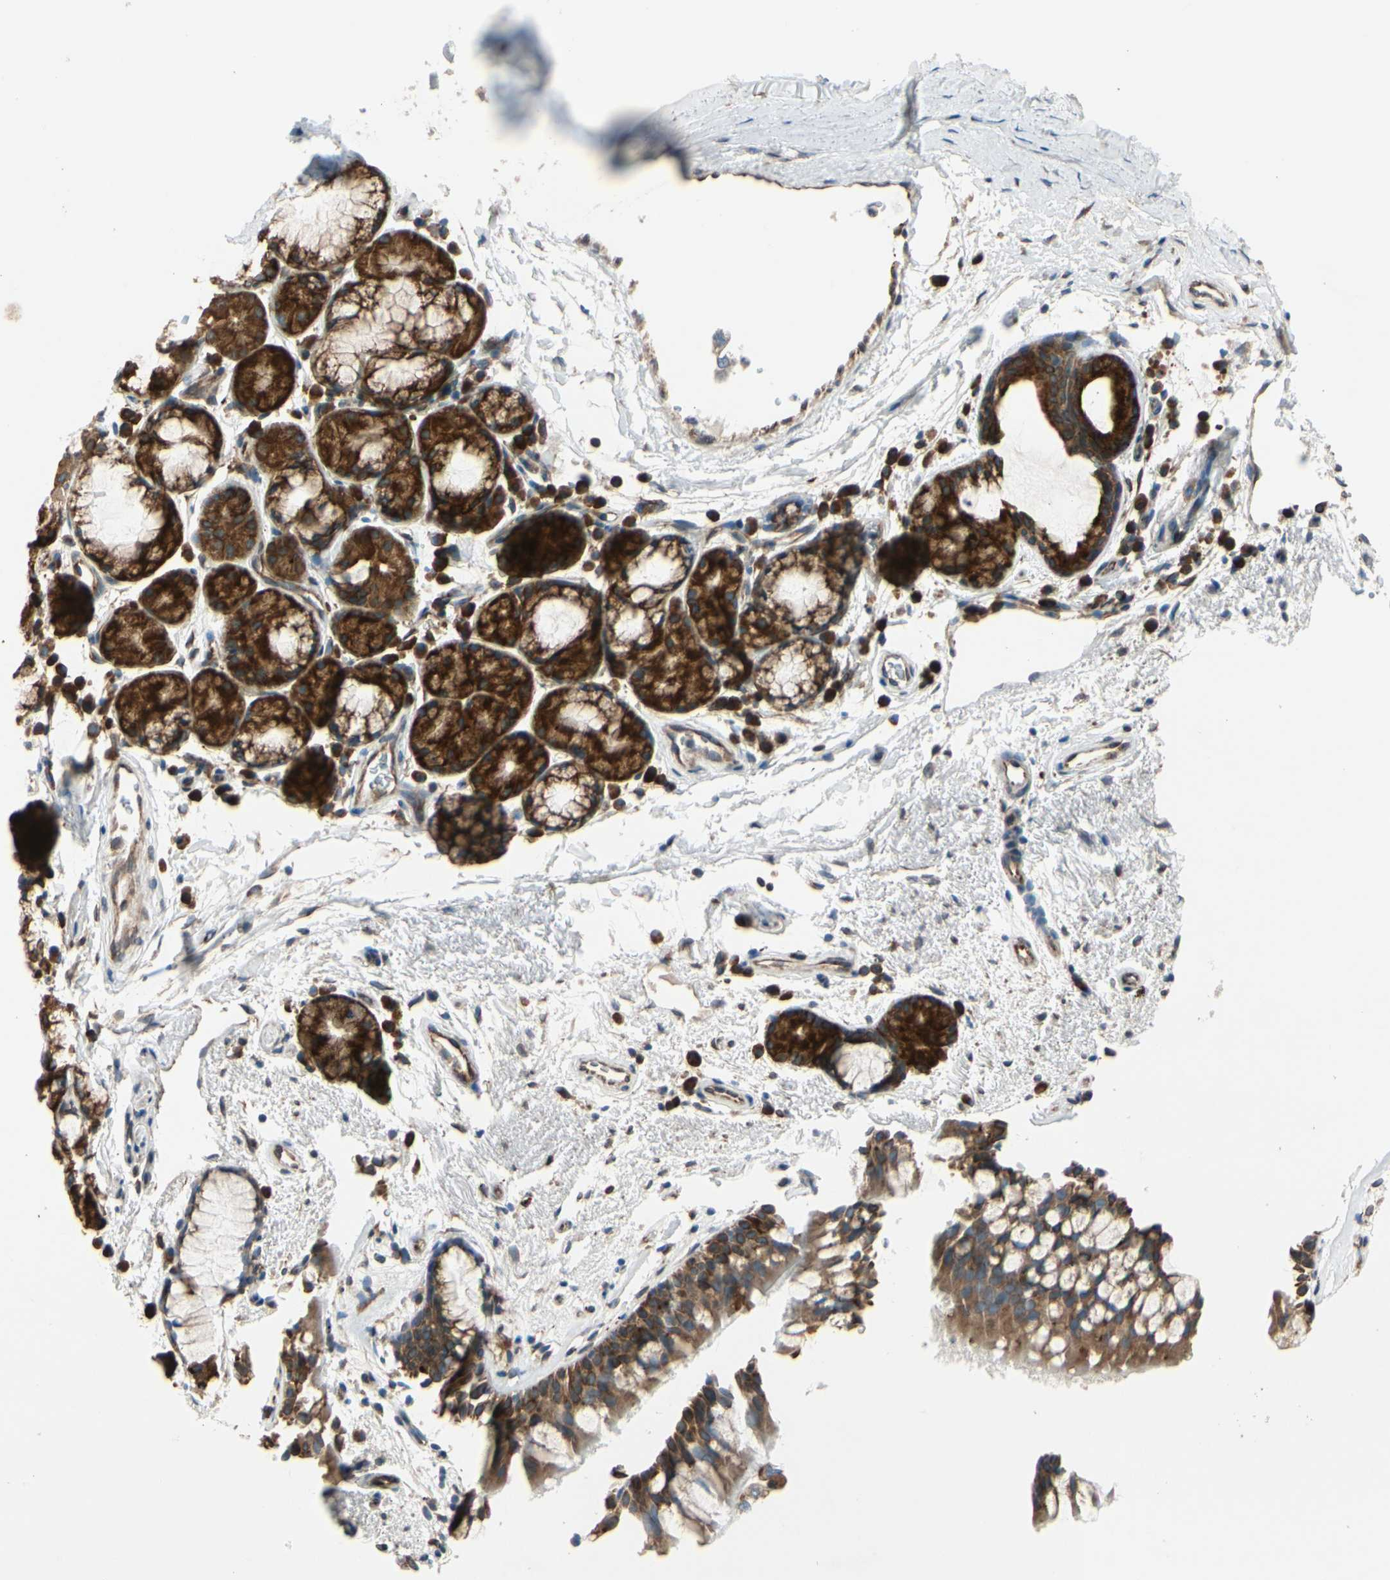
{"staining": {"intensity": "strong", "quantity": ">75%", "location": "cytoplasmic/membranous"}, "tissue": "bronchus", "cell_type": "Respiratory epithelial cells", "image_type": "normal", "snomed": [{"axis": "morphology", "description": "Normal tissue, NOS"}, {"axis": "topography", "description": "Bronchus"}], "caption": "Protein expression analysis of normal bronchus demonstrates strong cytoplasmic/membranous expression in about >75% of respiratory epithelial cells.", "gene": "CLCC1", "patient": {"sex": "female", "age": 54}}